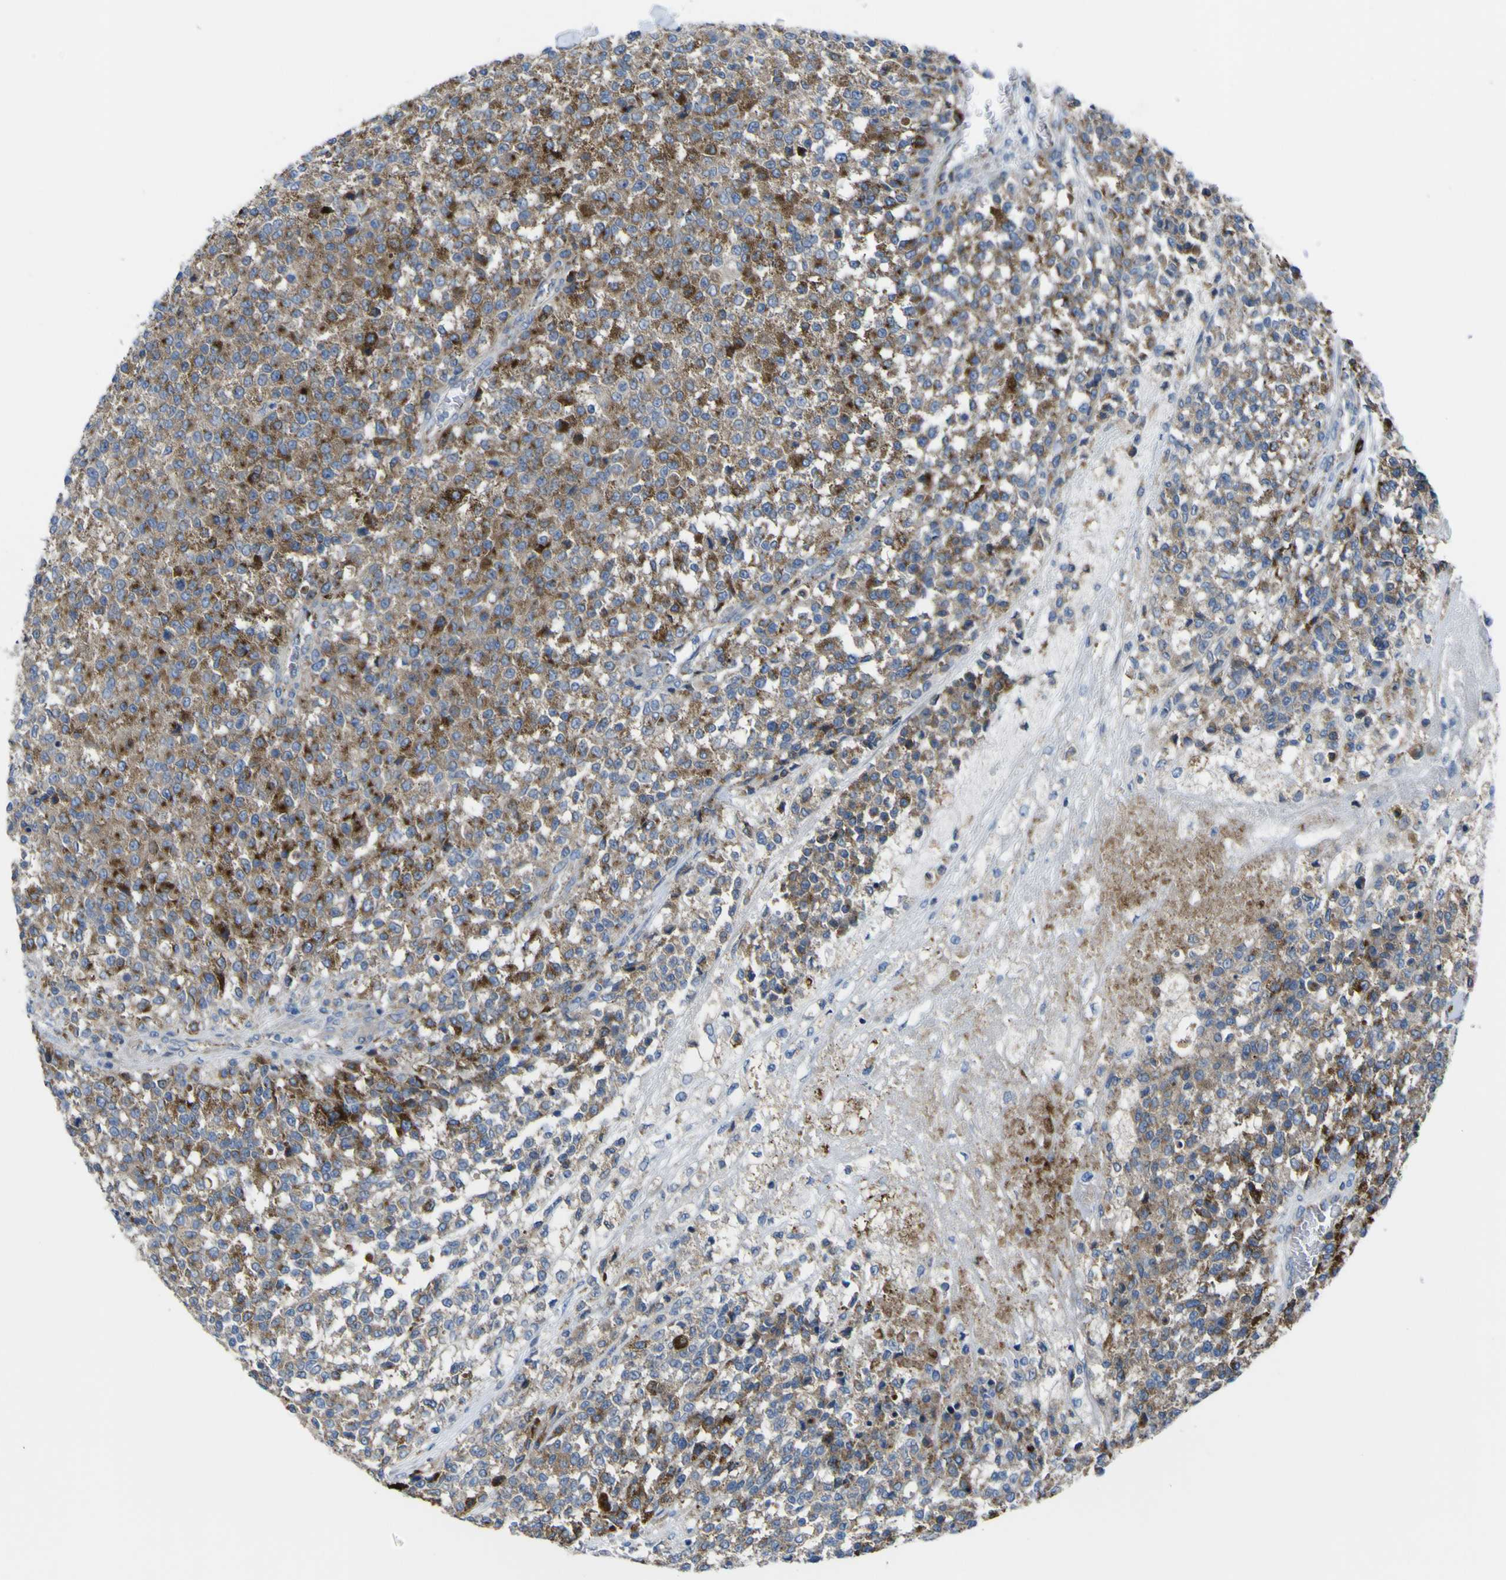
{"staining": {"intensity": "moderate", "quantity": ">75%", "location": "cytoplasmic/membranous"}, "tissue": "testis cancer", "cell_type": "Tumor cells", "image_type": "cancer", "snomed": [{"axis": "morphology", "description": "Seminoma, NOS"}, {"axis": "topography", "description": "Testis"}], "caption": "Brown immunohistochemical staining in testis cancer shows moderate cytoplasmic/membranous staining in approximately >75% of tumor cells. (DAB (3,3'-diaminobenzidine) IHC with brightfield microscopy, high magnification).", "gene": "CST3", "patient": {"sex": "male", "age": 59}}